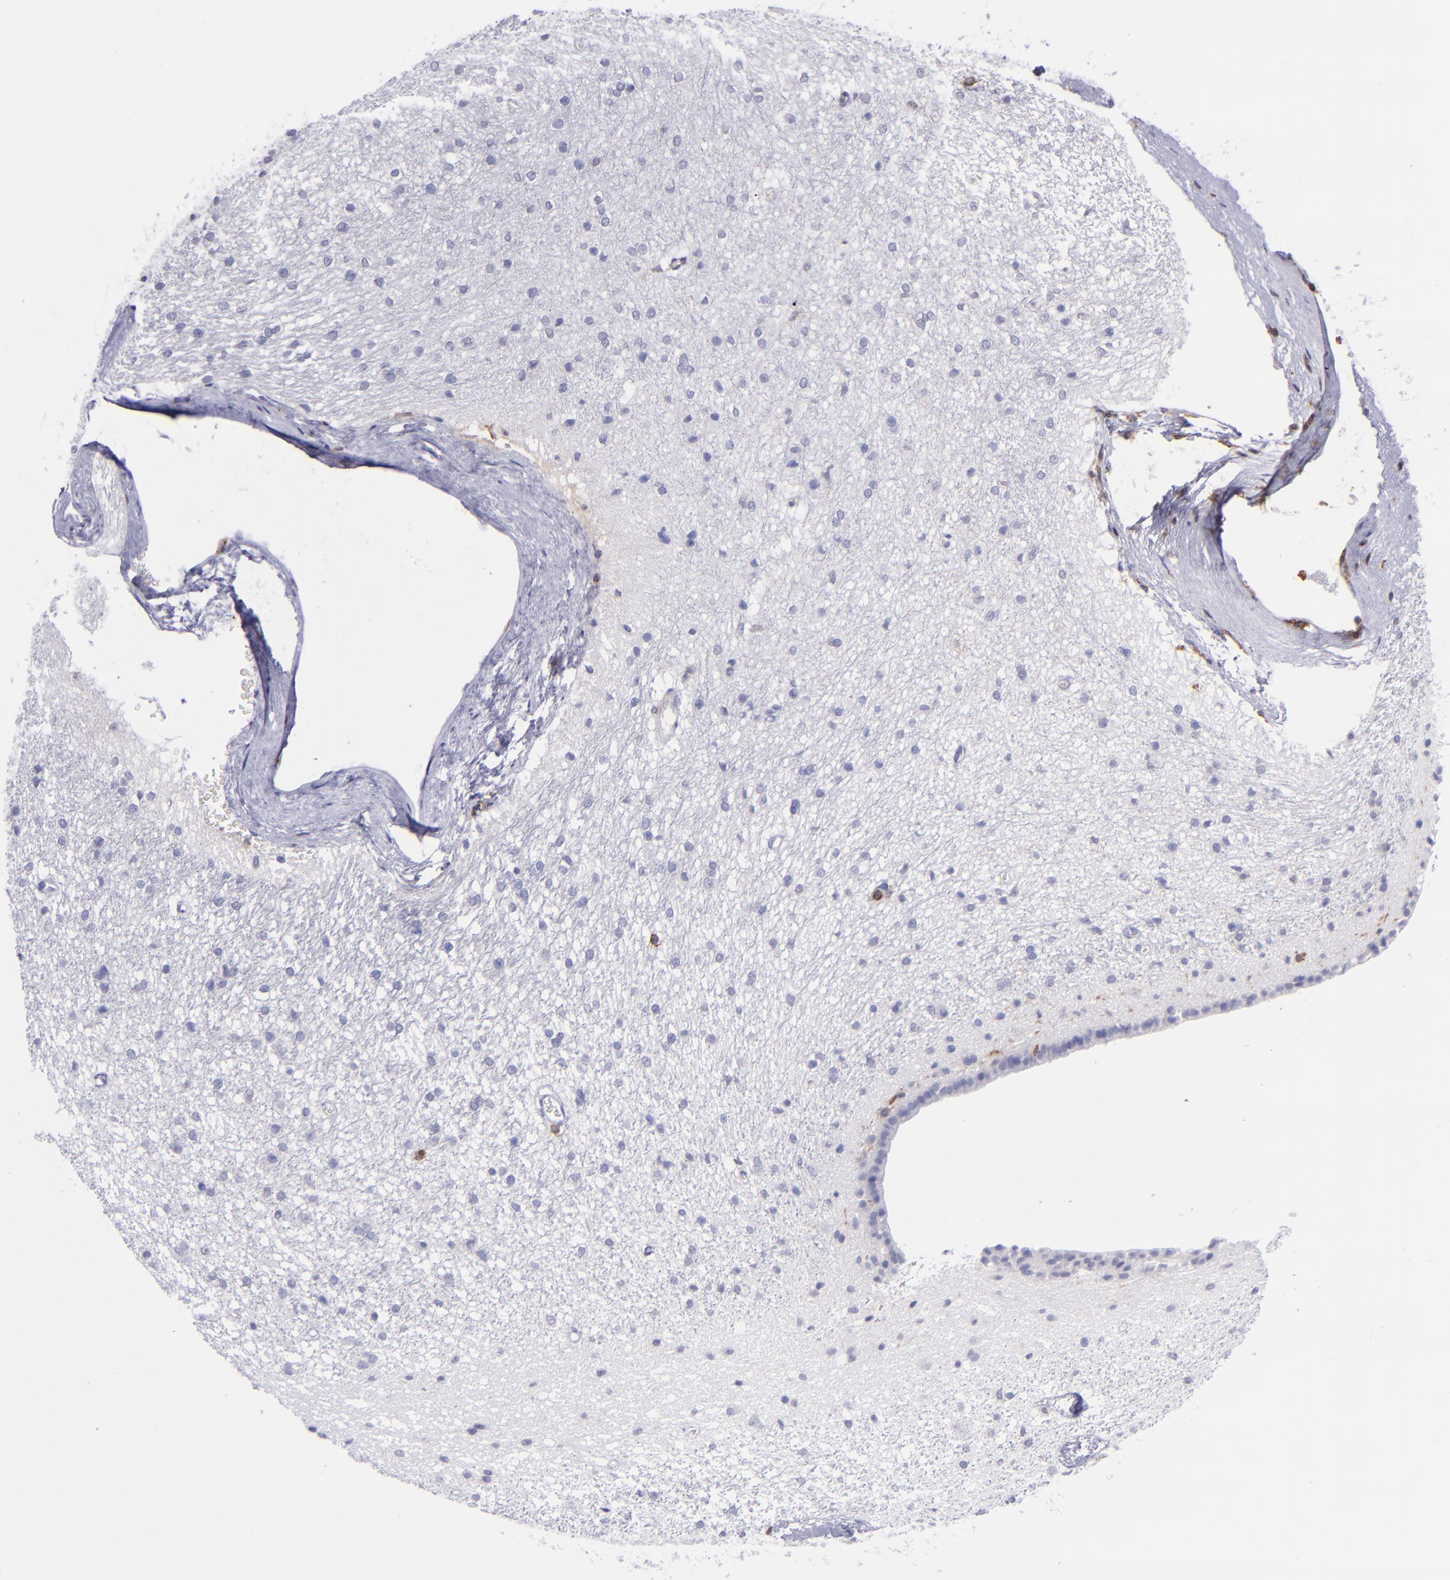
{"staining": {"intensity": "negative", "quantity": "none", "location": "none"}, "tissue": "caudate", "cell_type": "Glial cells", "image_type": "normal", "snomed": [{"axis": "morphology", "description": "Normal tissue, NOS"}, {"axis": "topography", "description": "Lateral ventricle wall"}], "caption": "This is an immunohistochemistry (IHC) micrograph of unremarkable human caudate. There is no expression in glial cells.", "gene": "ICAM3", "patient": {"sex": "female", "age": 19}}